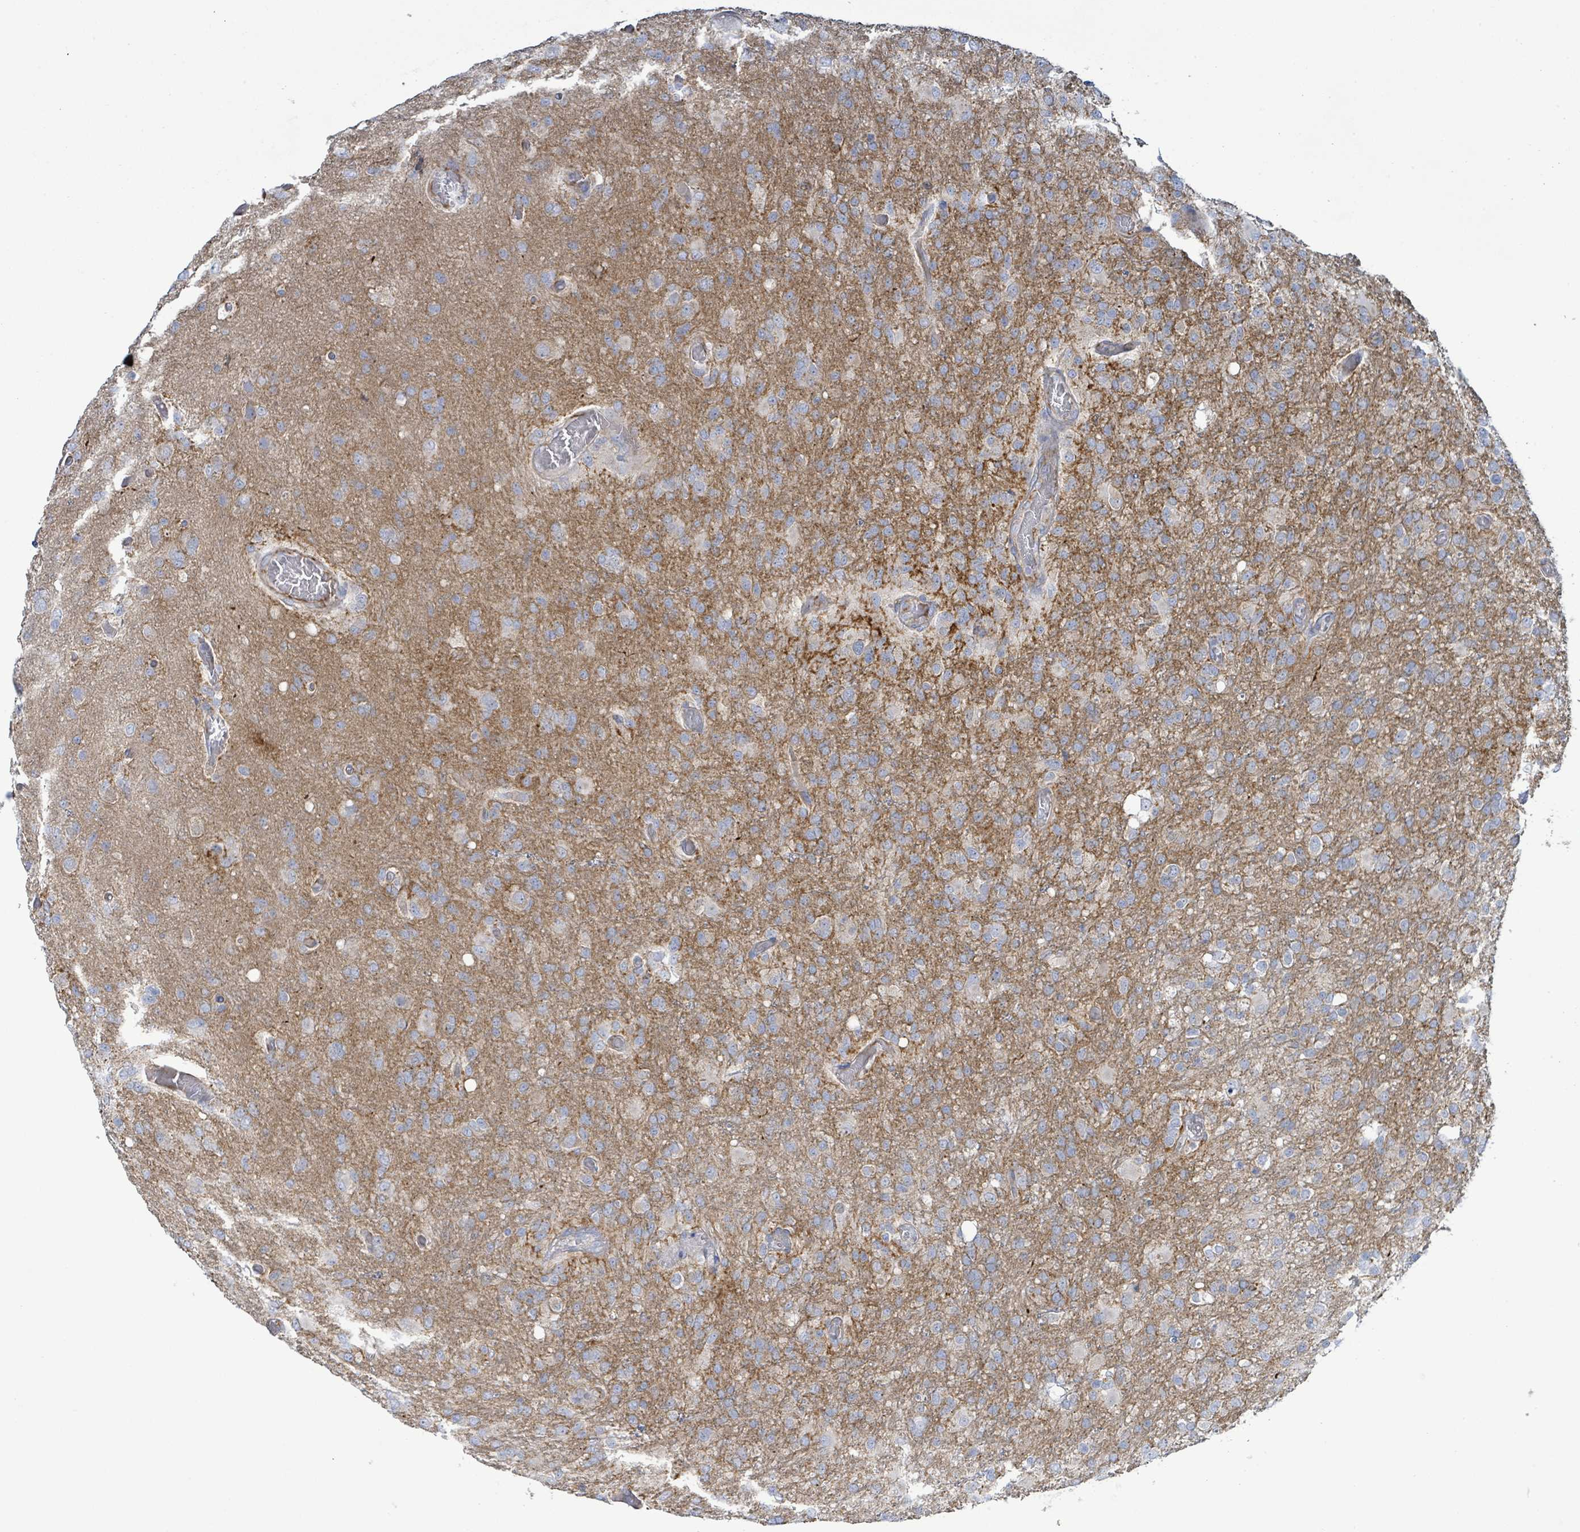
{"staining": {"intensity": "negative", "quantity": "none", "location": "none"}, "tissue": "glioma", "cell_type": "Tumor cells", "image_type": "cancer", "snomed": [{"axis": "morphology", "description": "Glioma, malignant, High grade"}, {"axis": "topography", "description": "Brain"}], "caption": "High magnification brightfield microscopy of glioma stained with DAB (brown) and counterstained with hematoxylin (blue): tumor cells show no significant staining.", "gene": "ALG12", "patient": {"sex": "female", "age": 74}}